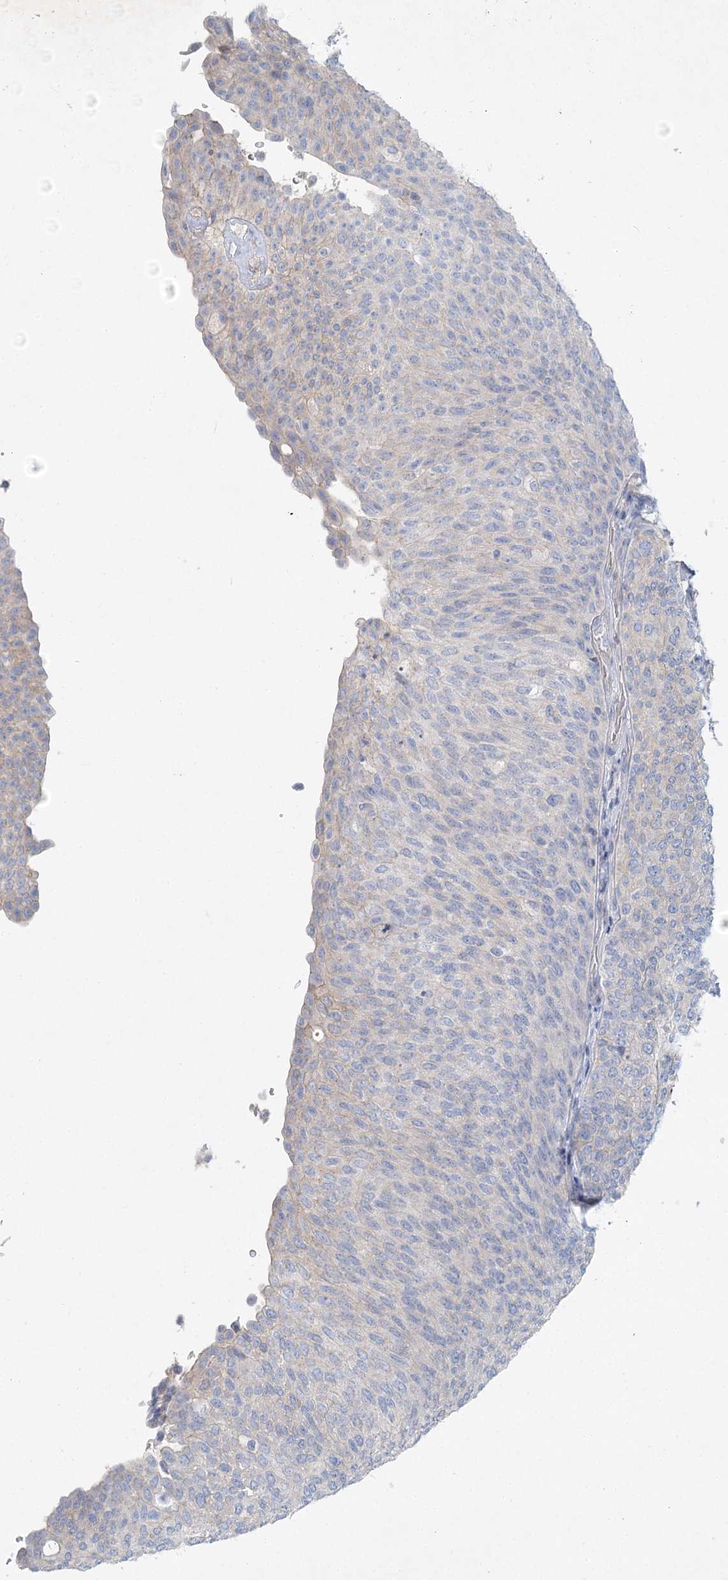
{"staining": {"intensity": "weak", "quantity": "<25%", "location": "cytoplasmic/membranous"}, "tissue": "urothelial cancer", "cell_type": "Tumor cells", "image_type": "cancer", "snomed": [{"axis": "morphology", "description": "Urothelial carcinoma, Low grade"}, {"axis": "topography", "description": "Urinary bladder"}], "caption": "Immunohistochemistry (IHC) photomicrograph of human urothelial cancer stained for a protein (brown), which demonstrates no expression in tumor cells.", "gene": "DNMBP", "patient": {"sex": "female", "age": 79}}